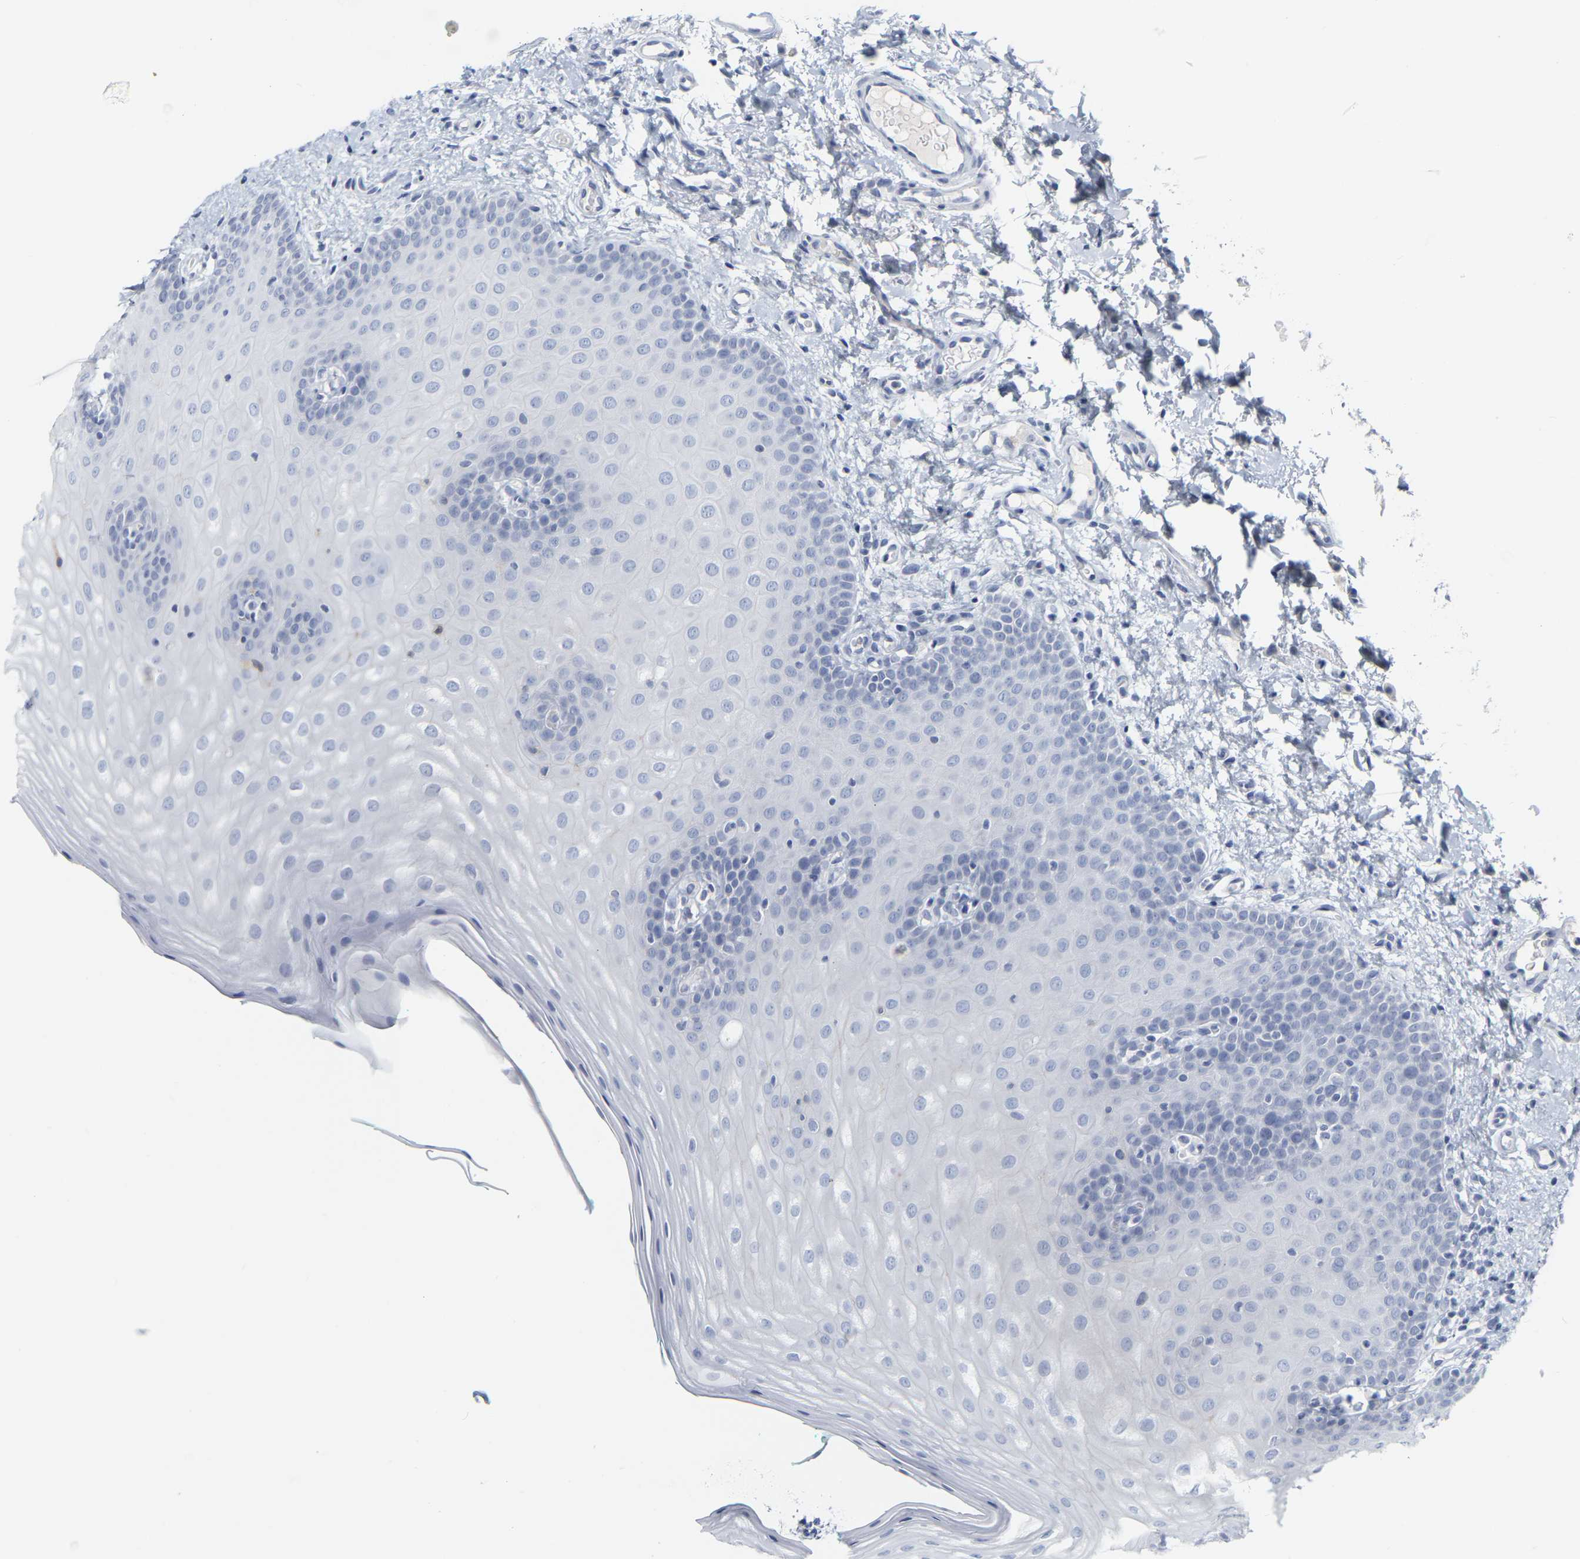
{"staining": {"intensity": "negative", "quantity": "none", "location": "none"}, "tissue": "oral mucosa", "cell_type": "Squamous epithelial cells", "image_type": "normal", "snomed": [{"axis": "morphology", "description": "Normal tissue, NOS"}, {"axis": "topography", "description": "Skin"}, {"axis": "topography", "description": "Oral tissue"}], "caption": "Squamous epithelial cells show no significant staining in unremarkable oral mucosa.", "gene": "GNAS", "patient": {"sex": "male", "age": 84}}